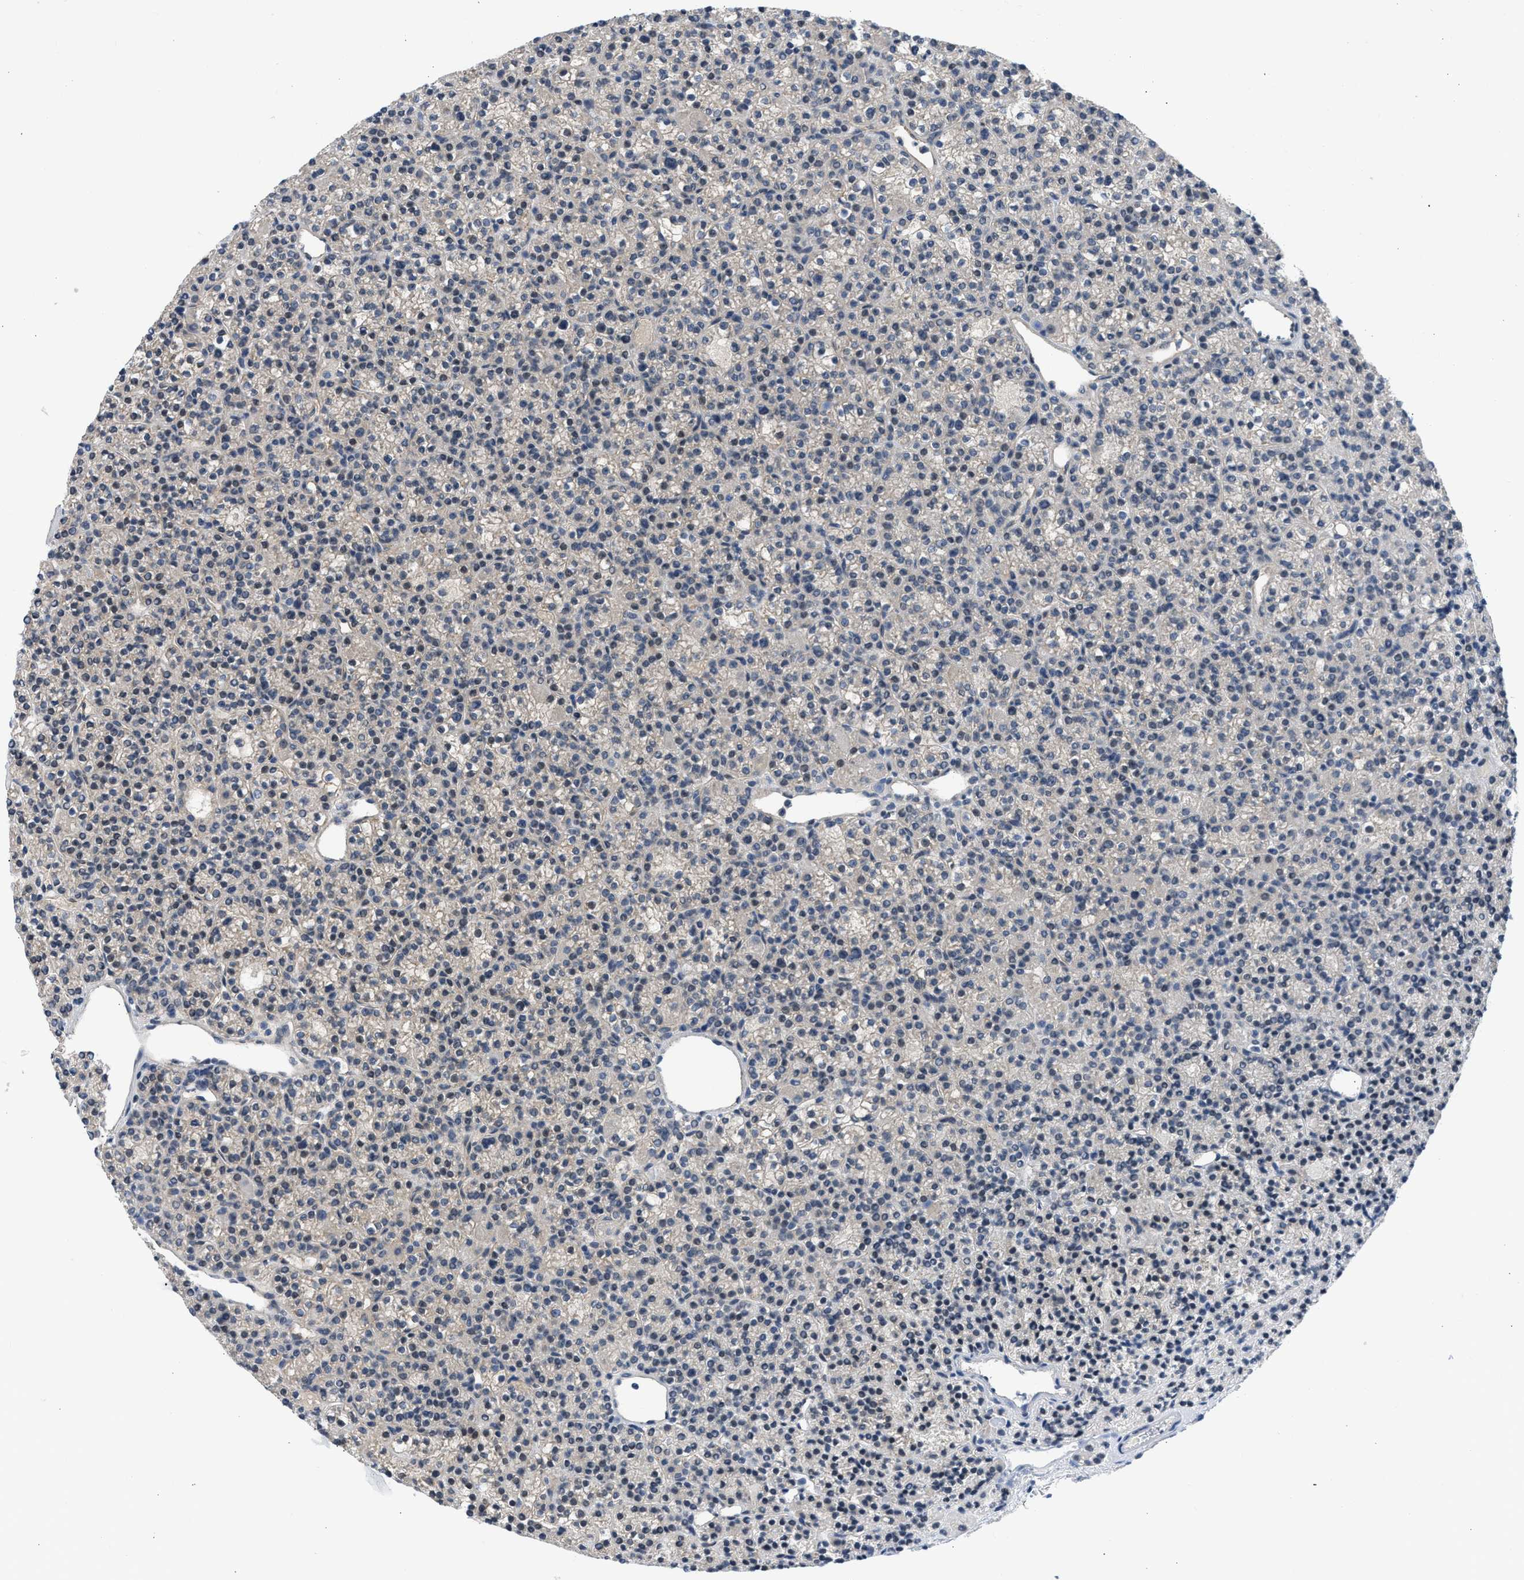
{"staining": {"intensity": "moderate", "quantity": "<25%", "location": "nuclear"}, "tissue": "parathyroid gland", "cell_type": "Glandular cells", "image_type": "normal", "snomed": [{"axis": "morphology", "description": "Normal tissue, NOS"}, {"axis": "morphology", "description": "Adenoma, NOS"}, {"axis": "topography", "description": "Parathyroid gland"}], "caption": "The photomicrograph shows immunohistochemical staining of benign parathyroid gland. There is moderate nuclear positivity is appreciated in approximately <25% of glandular cells.", "gene": "OLIG3", "patient": {"sex": "female", "age": 64}}